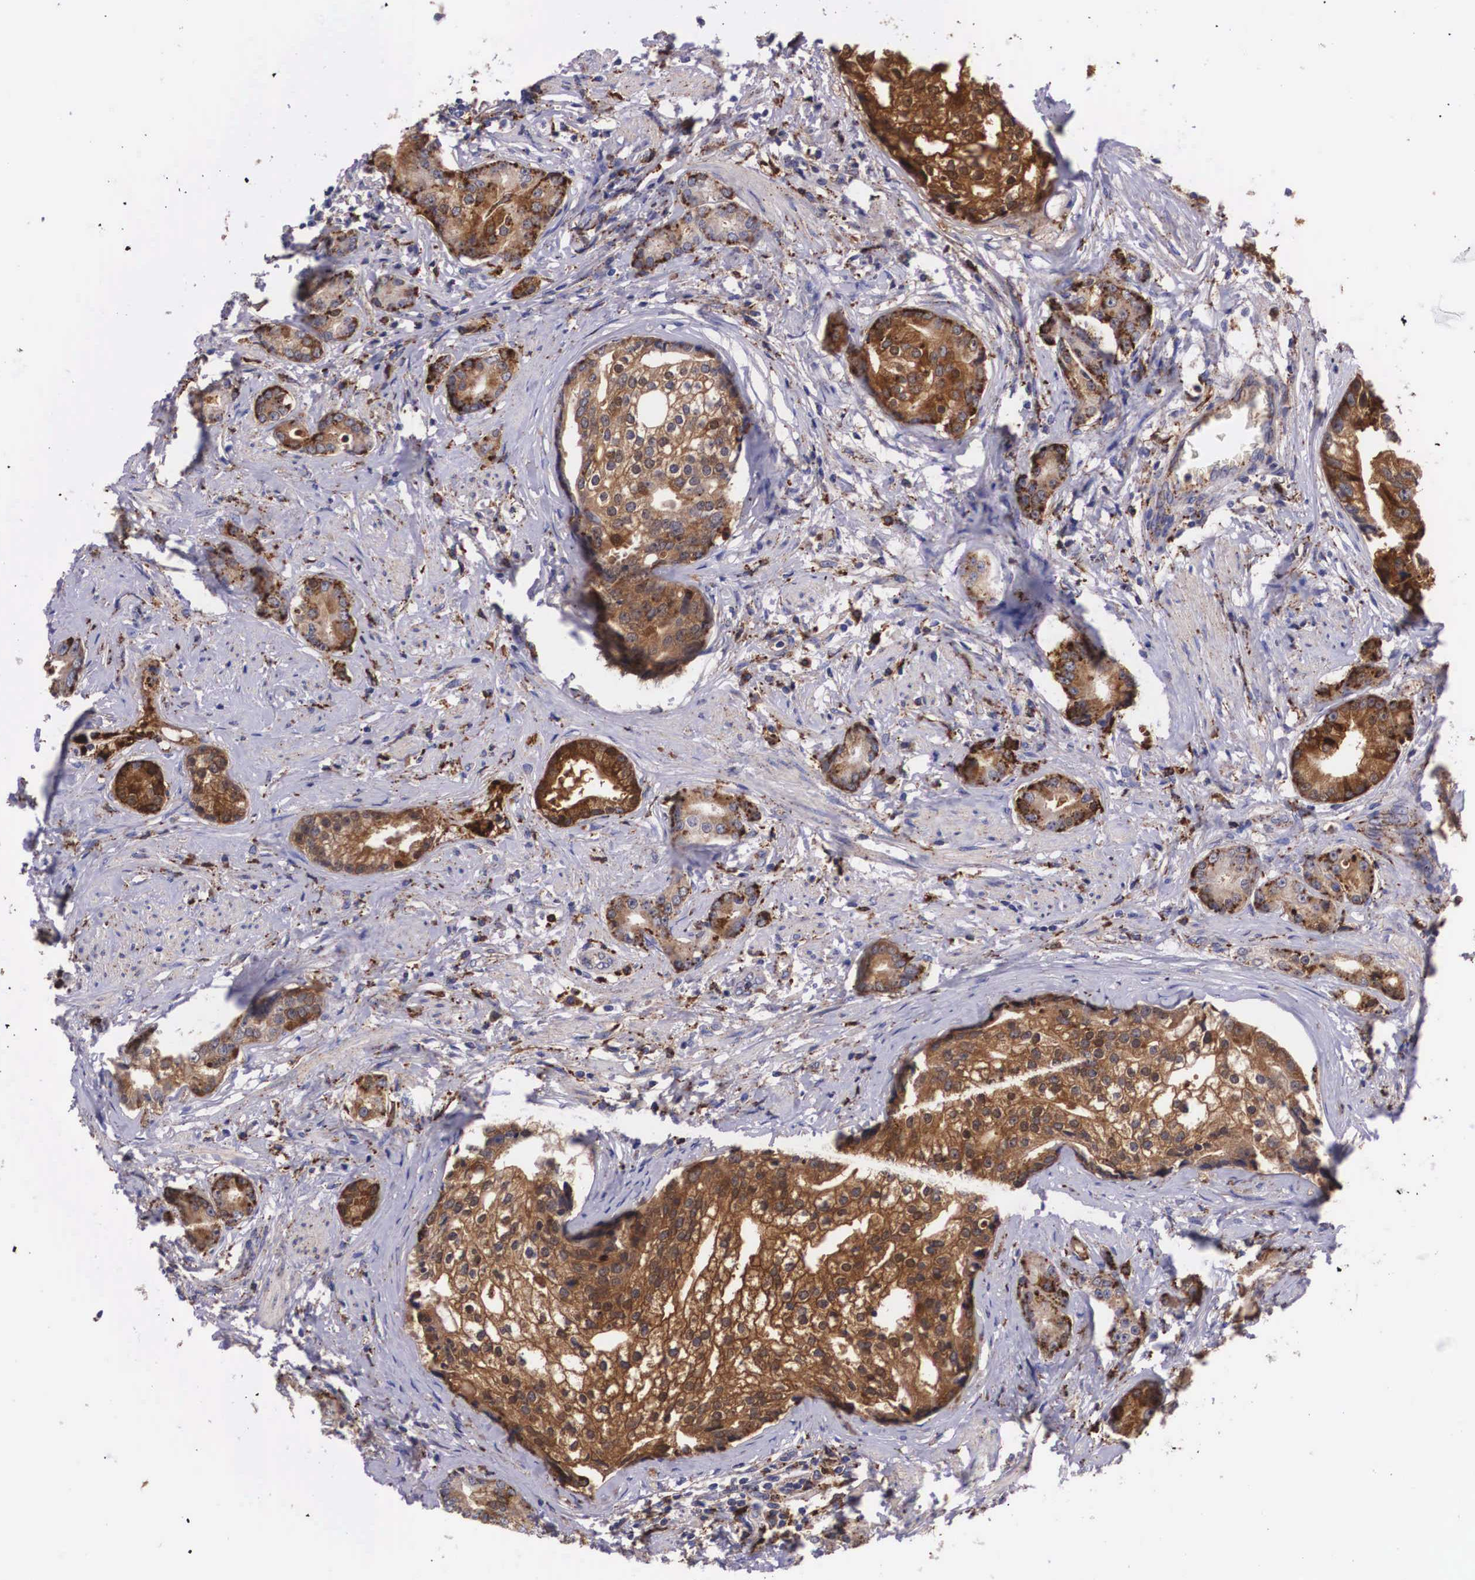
{"staining": {"intensity": "strong", "quantity": ">75%", "location": "cytoplasmic/membranous"}, "tissue": "prostate cancer", "cell_type": "Tumor cells", "image_type": "cancer", "snomed": [{"axis": "morphology", "description": "Adenocarcinoma, Medium grade"}, {"axis": "topography", "description": "Prostate"}], "caption": "The immunohistochemical stain highlights strong cytoplasmic/membranous positivity in tumor cells of prostate cancer tissue.", "gene": "NAGA", "patient": {"sex": "male", "age": 59}}